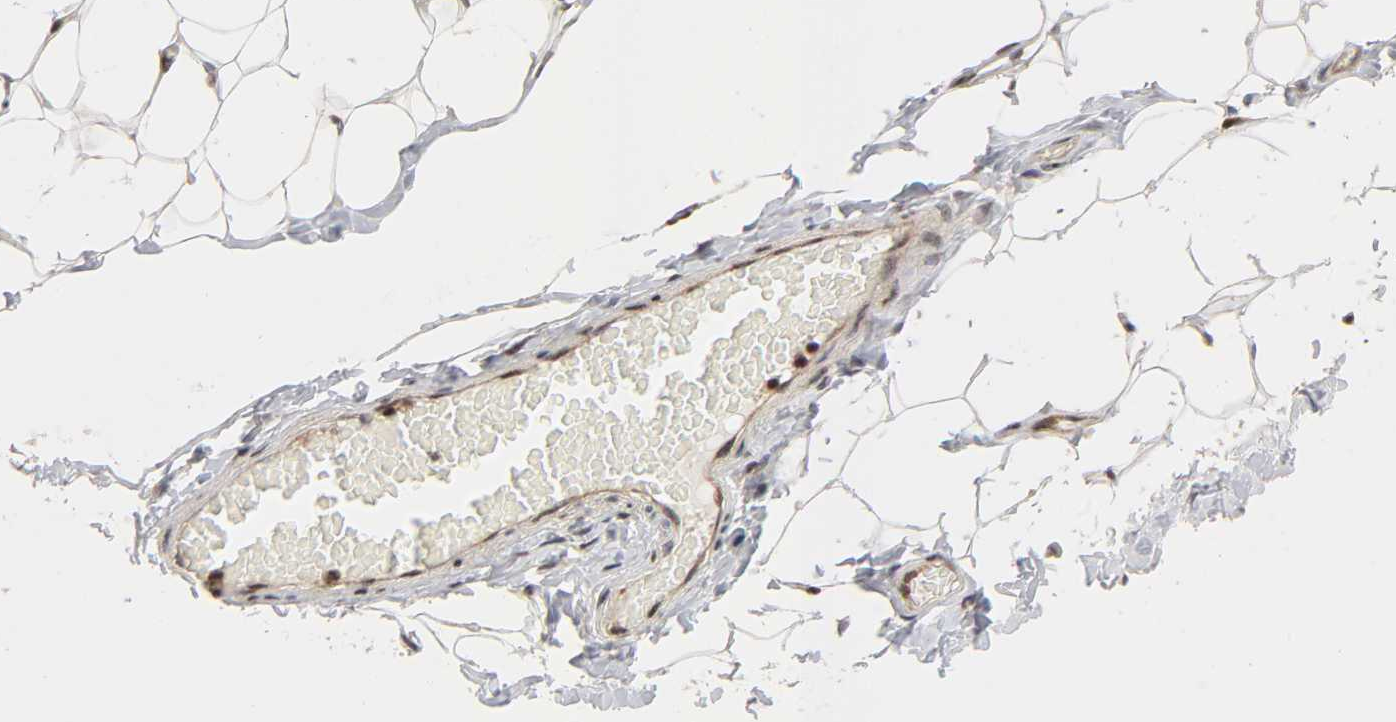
{"staining": {"intensity": "weak", "quantity": "25%-75%", "location": "cytoplasmic/membranous,nuclear"}, "tissue": "adipose tissue", "cell_type": "Adipocytes", "image_type": "normal", "snomed": [{"axis": "morphology", "description": "Normal tissue, NOS"}, {"axis": "topography", "description": "Soft tissue"}], "caption": "Immunohistochemical staining of unremarkable adipose tissue displays weak cytoplasmic/membranous,nuclear protein expression in approximately 25%-75% of adipocytes.", "gene": "STK38", "patient": {"sex": "male", "age": 26}}